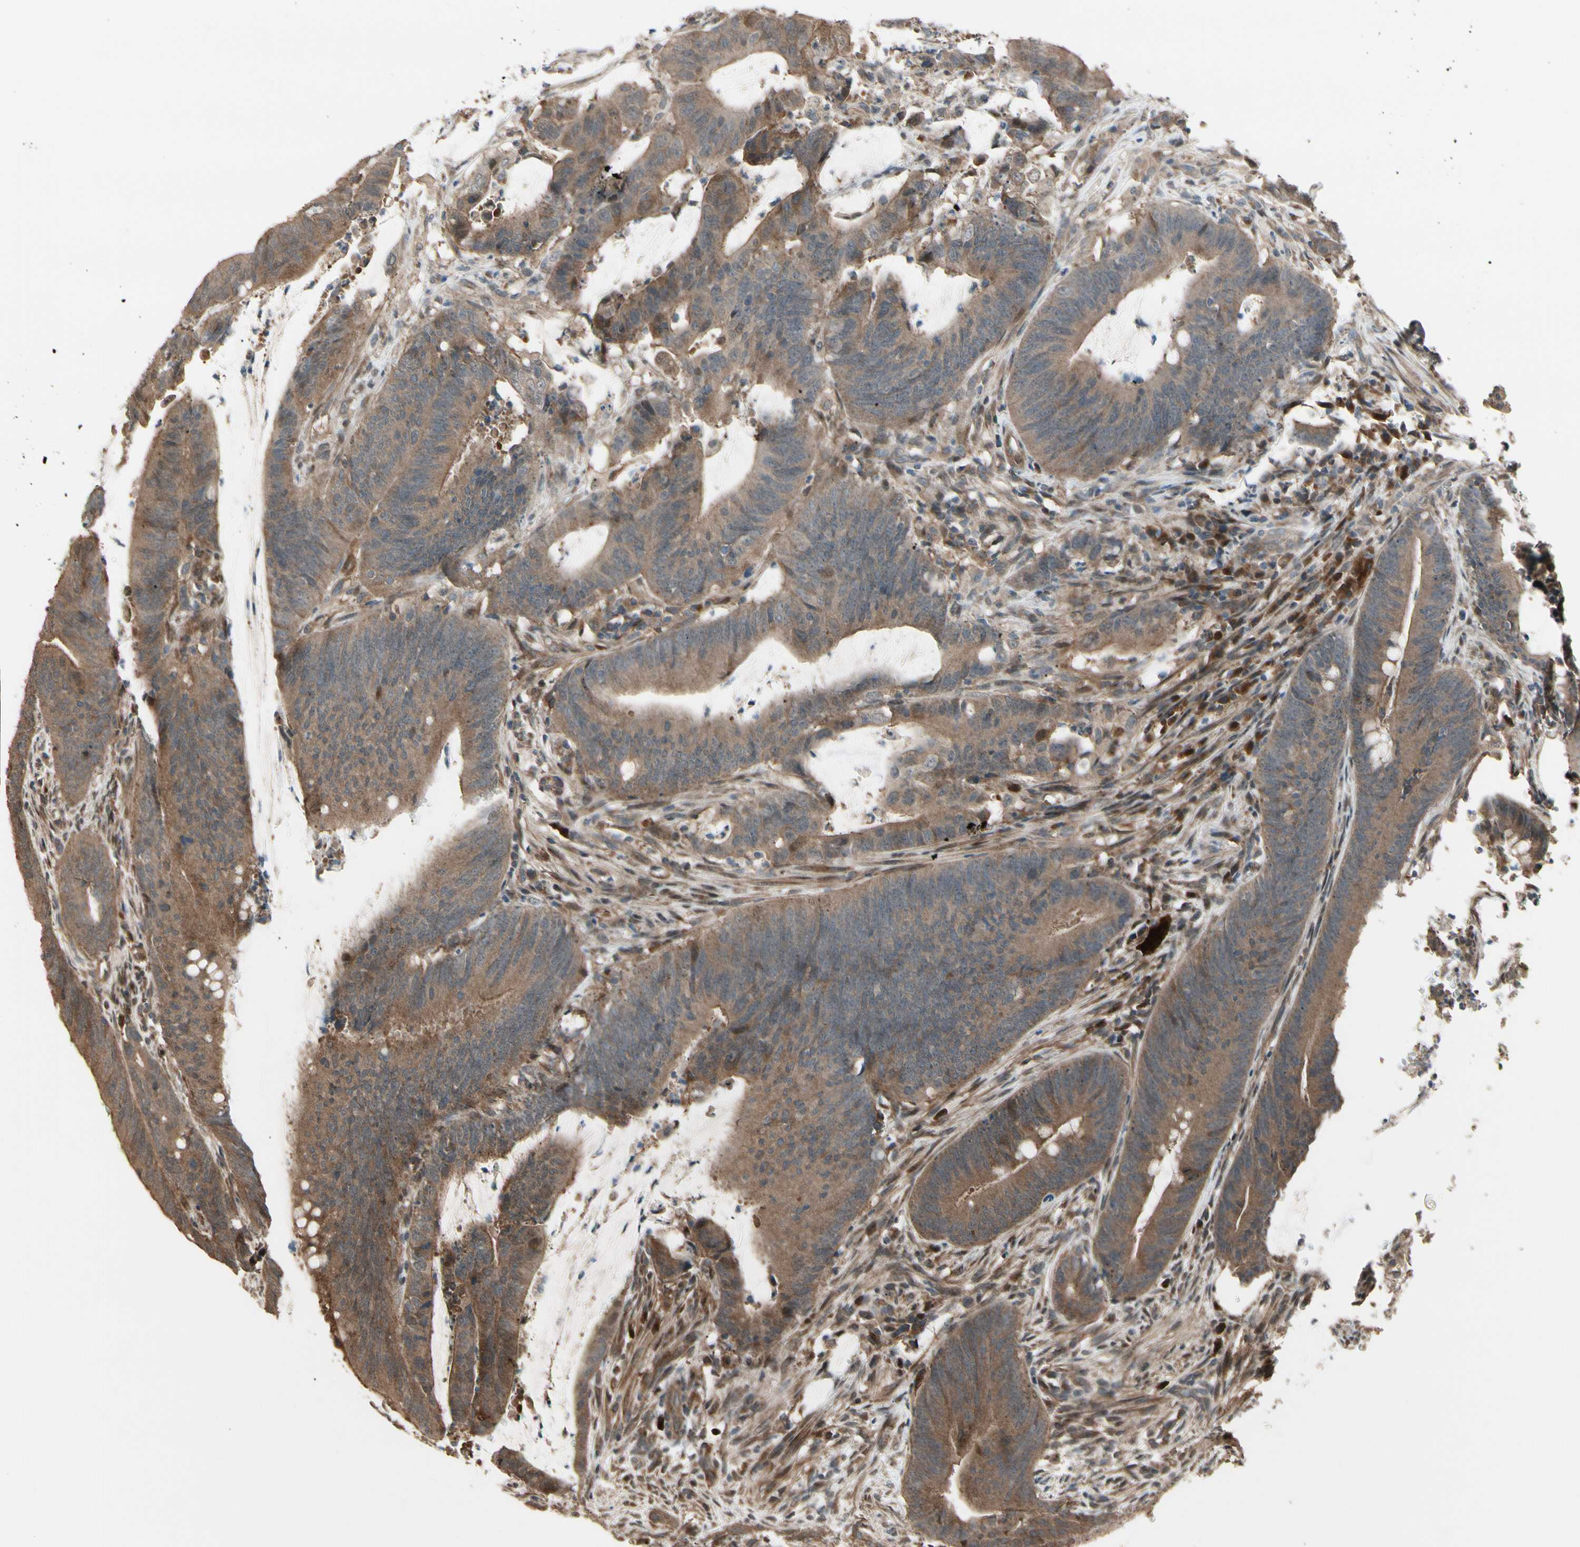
{"staining": {"intensity": "weak", "quantity": ">75%", "location": "cytoplasmic/membranous"}, "tissue": "colorectal cancer", "cell_type": "Tumor cells", "image_type": "cancer", "snomed": [{"axis": "morphology", "description": "Adenocarcinoma, NOS"}, {"axis": "topography", "description": "Rectum"}], "caption": "IHC of colorectal cancer exhibits low levels of weak cytoplasmic/membranous expression in approximately >75% of tumor cells. The protein is stained brown, and the nuclei are stained in blue (DAB (3,3'-diaminobenzidine) IHC with brightfield microscopy, high magnification).", "gene": "CSF1R", "patient": {"sex": "female", "age": 66}}